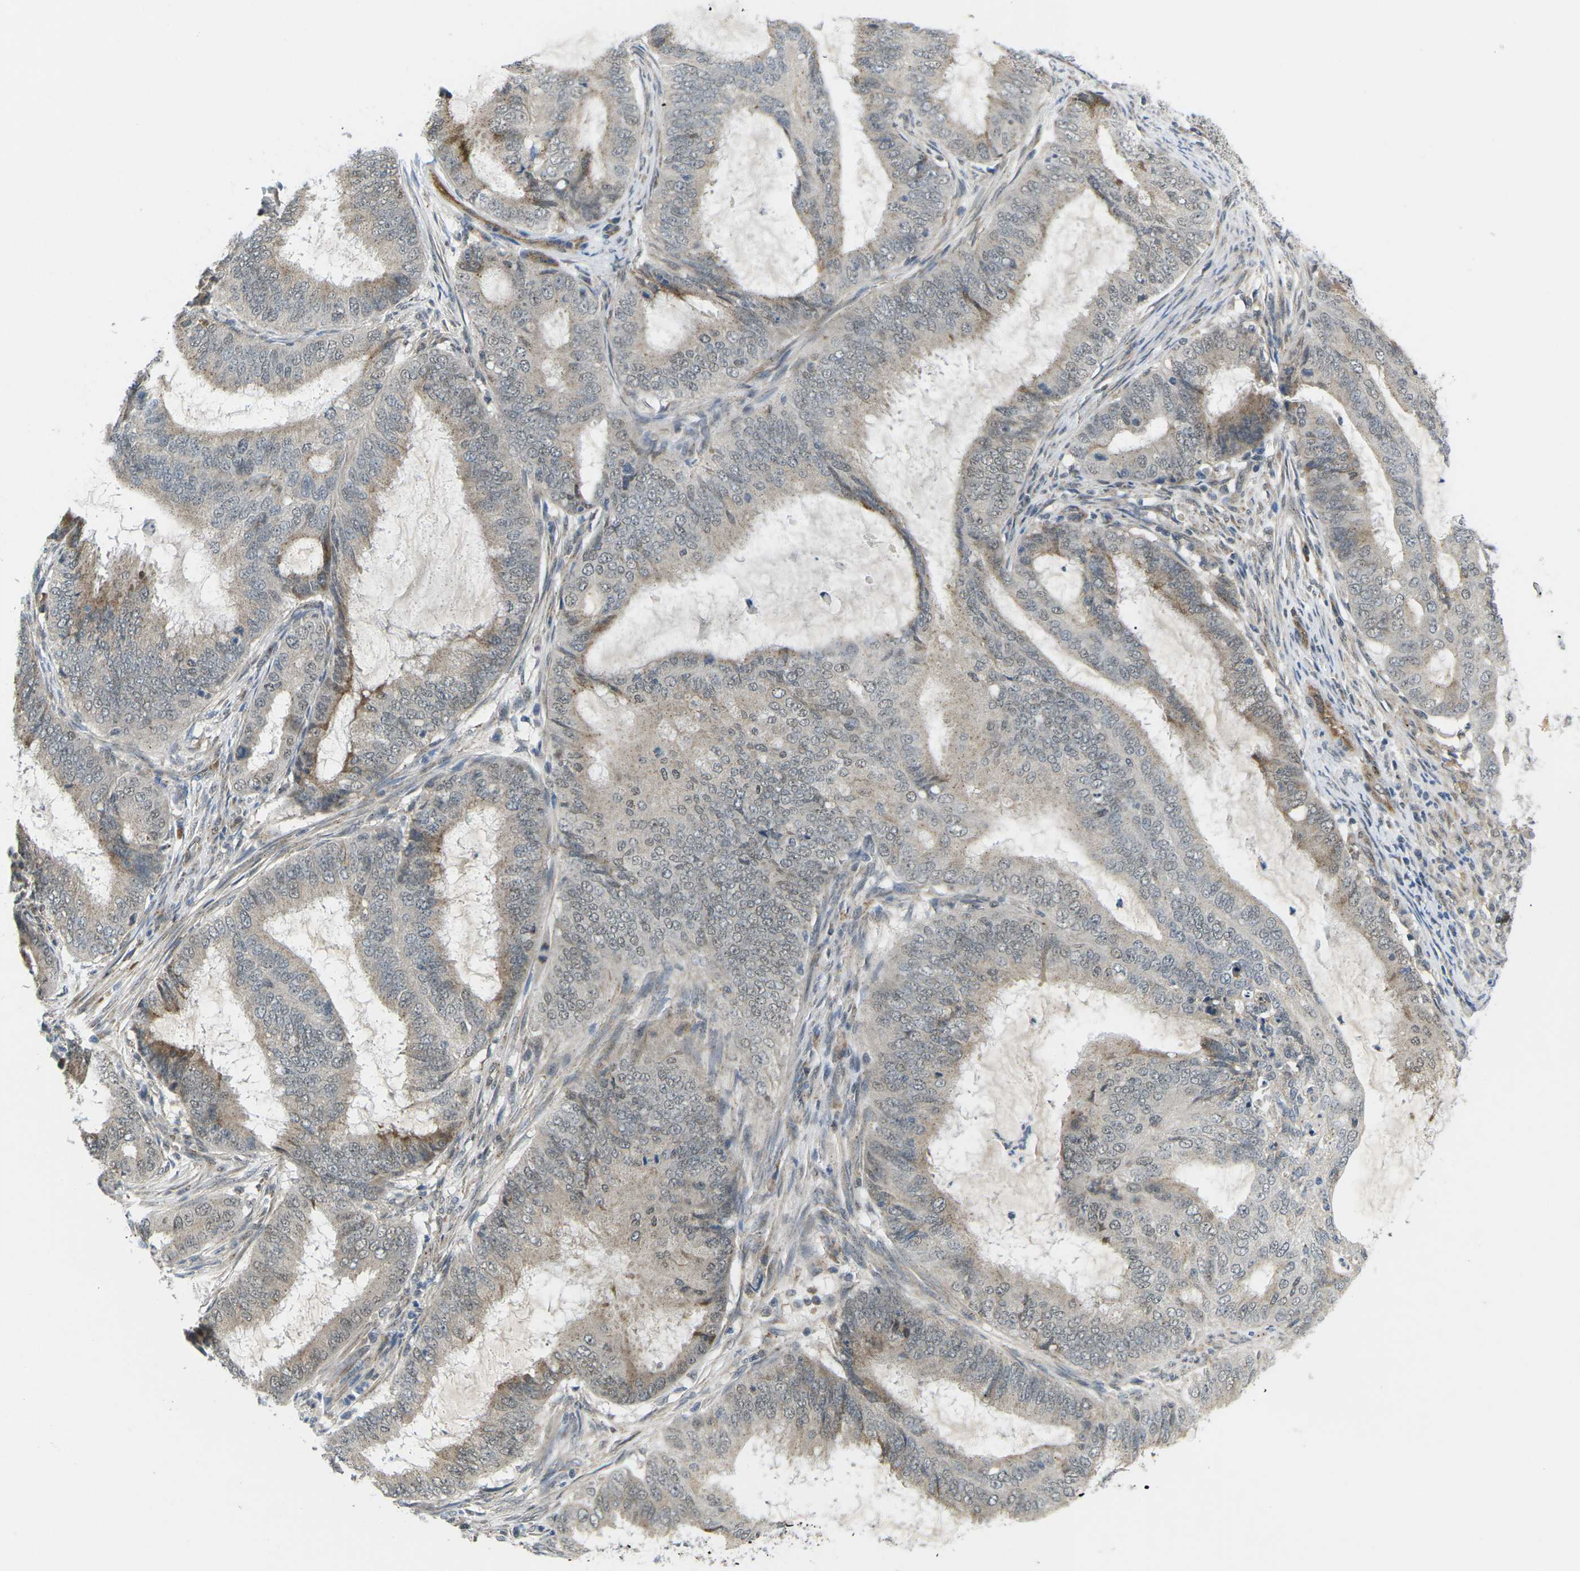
{"staining": {"intensity": "moderate", "quantity": "<25%", "location": "cytoplasmic/membranous,nuclear"}, "tissue": "endometrial cancer", "cell_type": "Tumor cells", "image_type": "cancer", "snomed": [{"axis": "morphology", "description": "Adenocarcinoma, NOS"}, {"axis": "topography", "description": "Endometrium"}], "caption": "Protein expression analysis of endometrial cancer (adenocarcinoma) shows moderate cytoplasmic/membranous and nuclear staining in about <25% of tumor cells. The protein is stained brown, and the nuclei are stained in blue (DAB (3,3'-diaminobenzidine) IHC with brightfield microscopy, high magnification).", "gene": "ERBB4", "patient": {"sex": "female", "age": 70}}